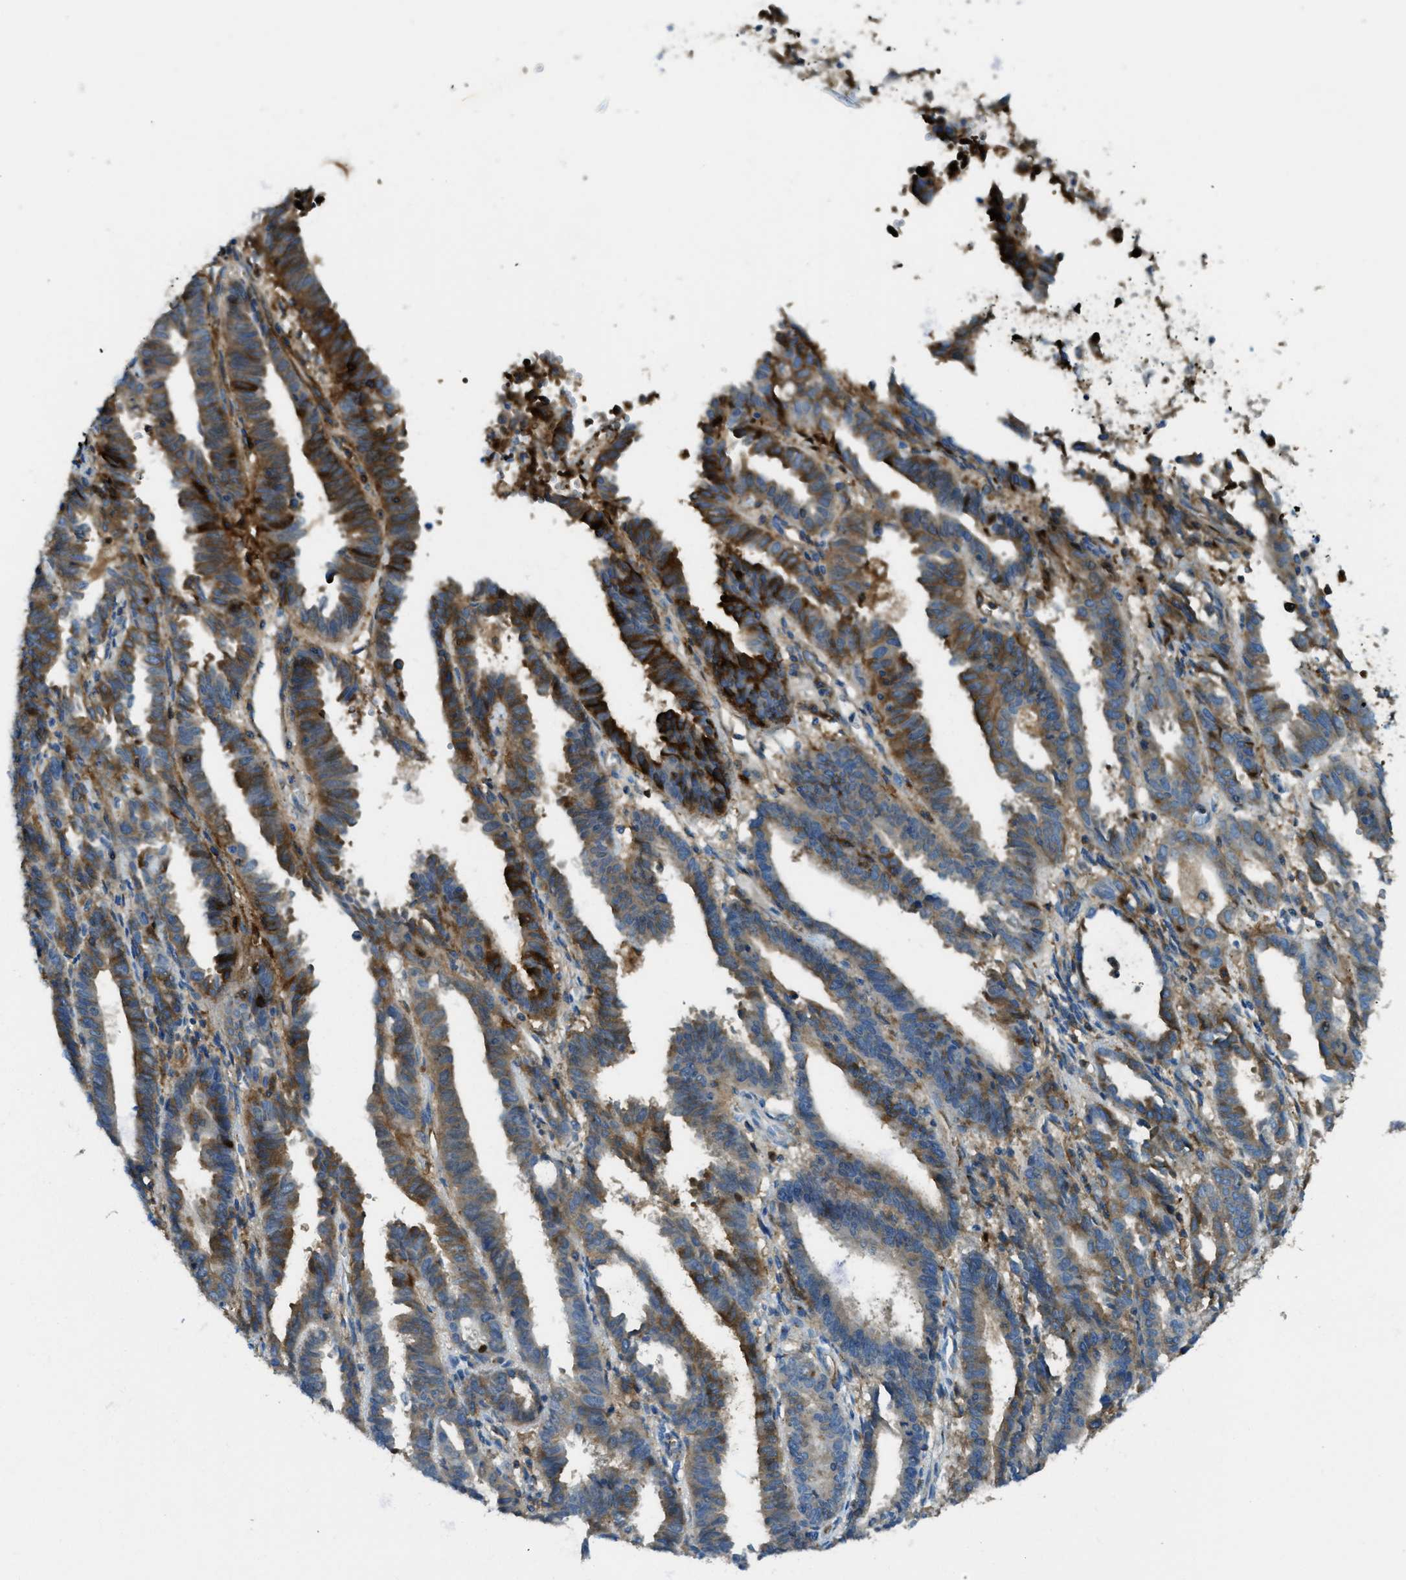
{"staining": {"intensity": "moderate", "quantity": ">75%", "location": "cytoplasmic/membranous"}, "tissue": "endometrial cancer", "cell_type": "Tumor cells", "image_type": "cancer", "snomed": [{"axis": "morphology", "description": "Adenocarcinoma, NOS"}, {"axis": "topography", "description": "Uterus"}], "caption": "An image of human endometrial adenocarcinoma stained for a protein exhibits moderate cytoplasmic/membranous brown staining in tumor cells.", "gene": "TRIM59", "patient": {"sex": "female", "age": 83}}